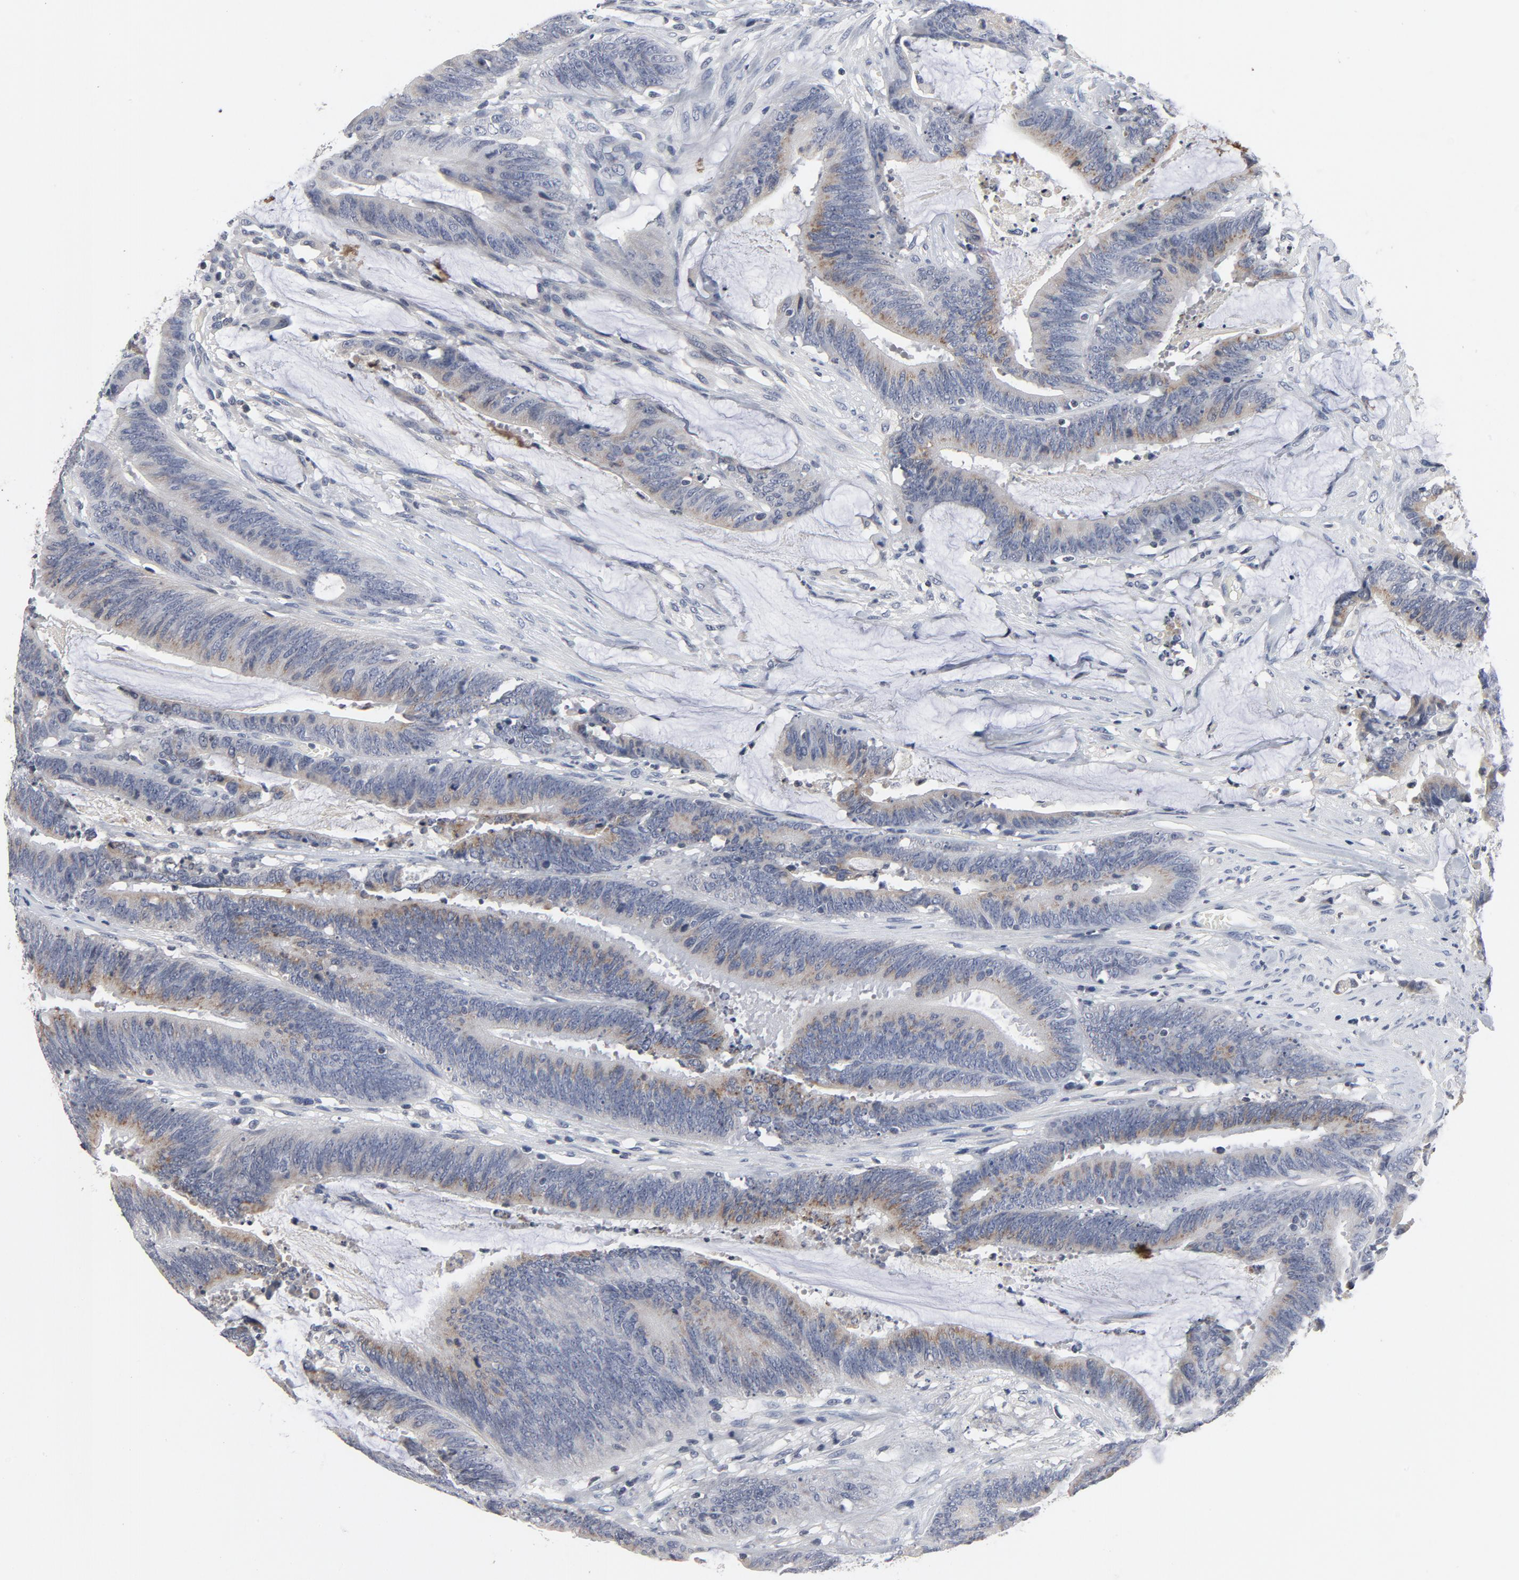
{"staining": {"intensity": "moderate", "quantity": "25%-75%", "location": "cytoplasmic/membranous"}, "tissue": "colorectal cancer", "cell_type": "Tumor cells", "image_type": "cancer", "snomed": [{"axis": "morphology", "description": "Adenocarcinoma, NOS"}, {"axis": "topography", "description": "Rectum"}], "caption": "Adenocarcinoma (colorectal) stained for a protein exhibits moderate cytoplasmic/membranous positivity in tumor cells.", "gene": "TCL1A", "patient": {"sex": "female", "age": 66}}